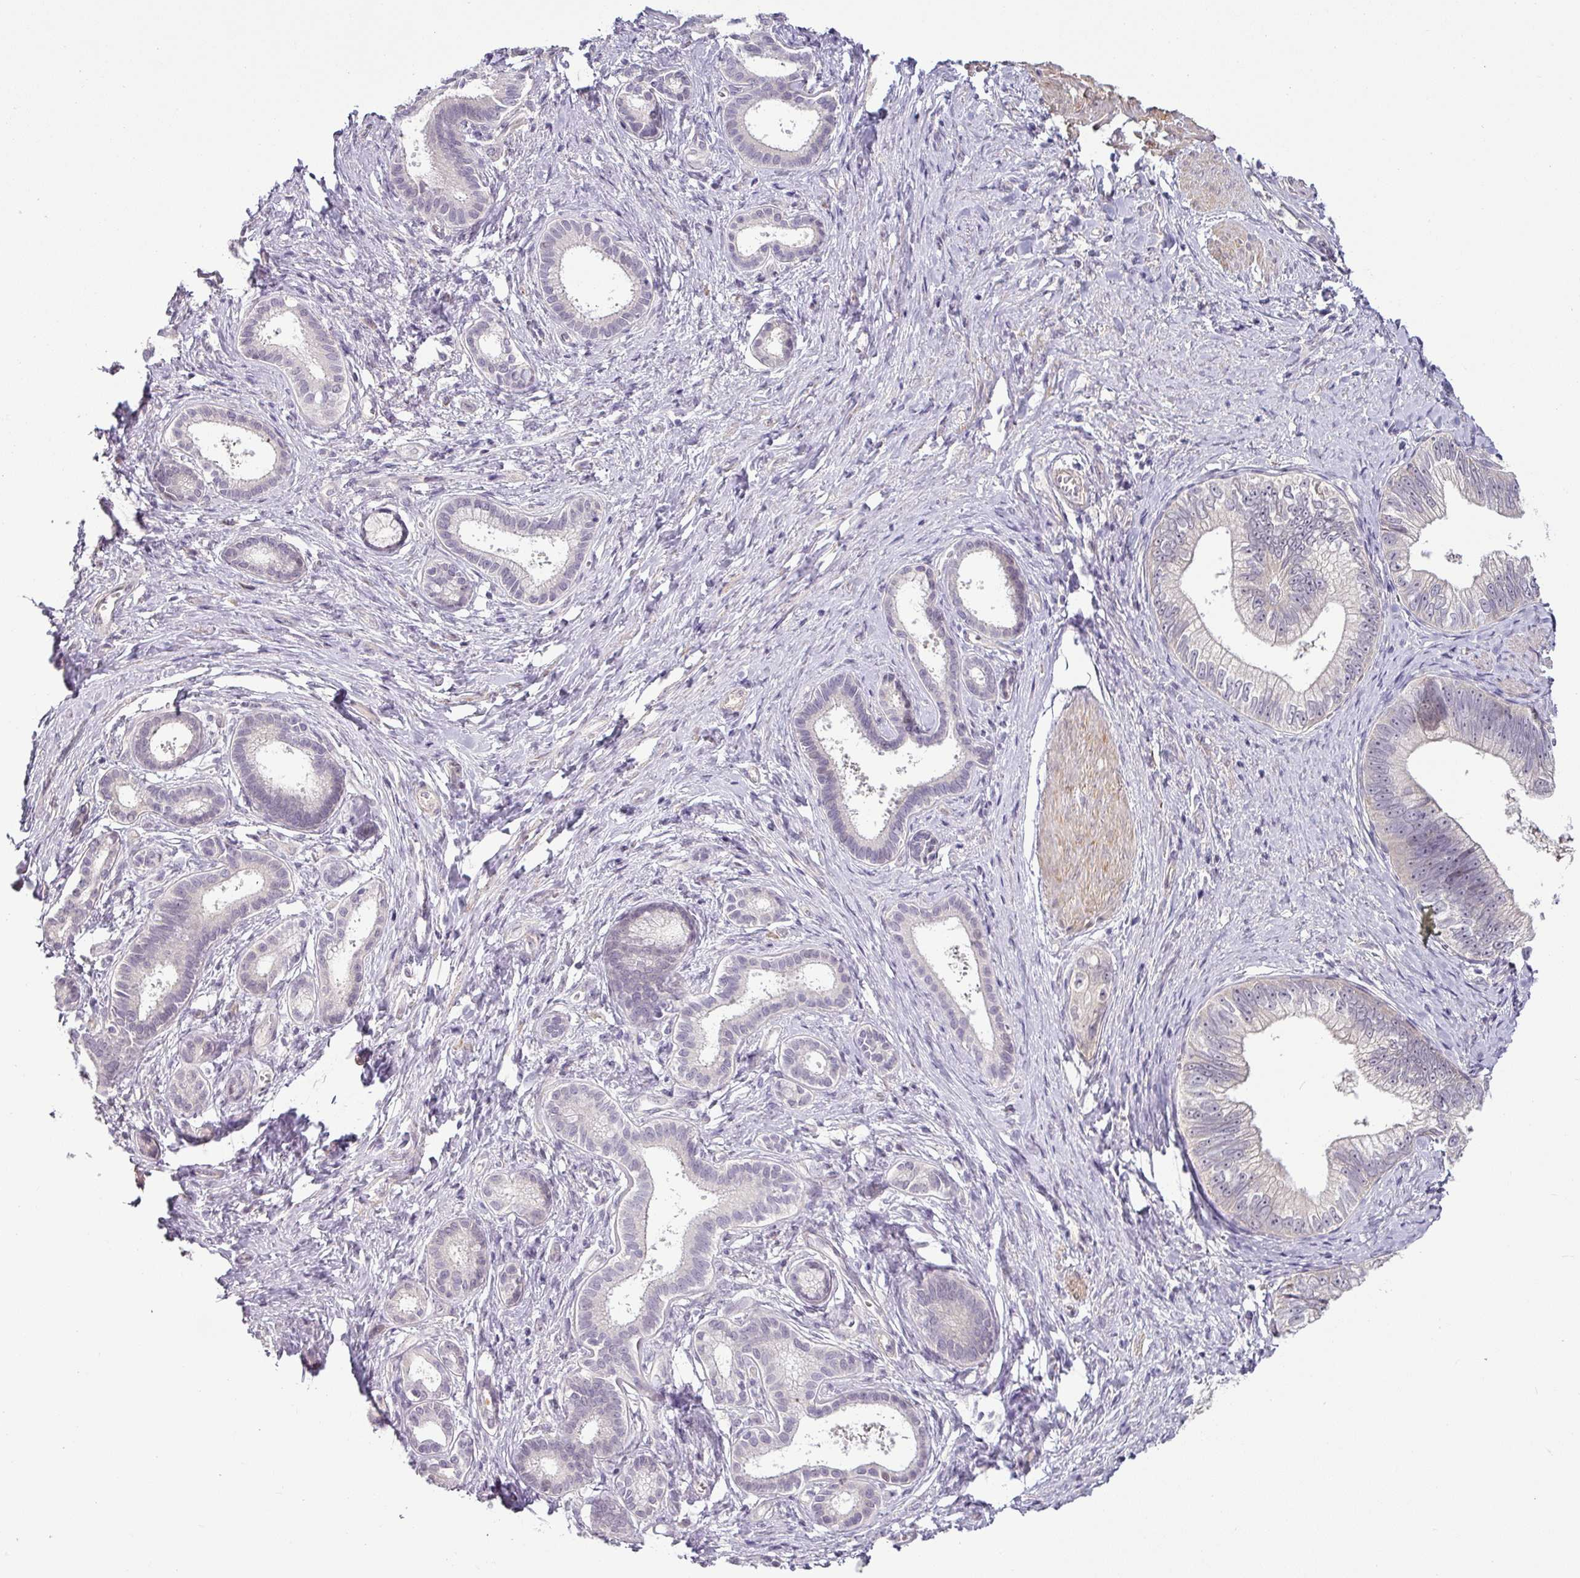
{"staining": {"intensity": "negative", "quantity": "none", "location": "none"}, "tissue": "pancreatic cancer", "cell_type": "Tumor cells", "image_type": "cancer", "snomed": [{"axis": "morphology", "description": "Adenocarcinoma, NOS"}, {"axis": "topography", "description": "Pancreas"}], "caption": "A high-resolution micrograph shows immunohistochemistry staining of adenocarcinoma (pancreatic), which reveals no significant staining in tumor cells.", "gene": "OR52D1", "patient": {"sex": "male", "age": 70}}